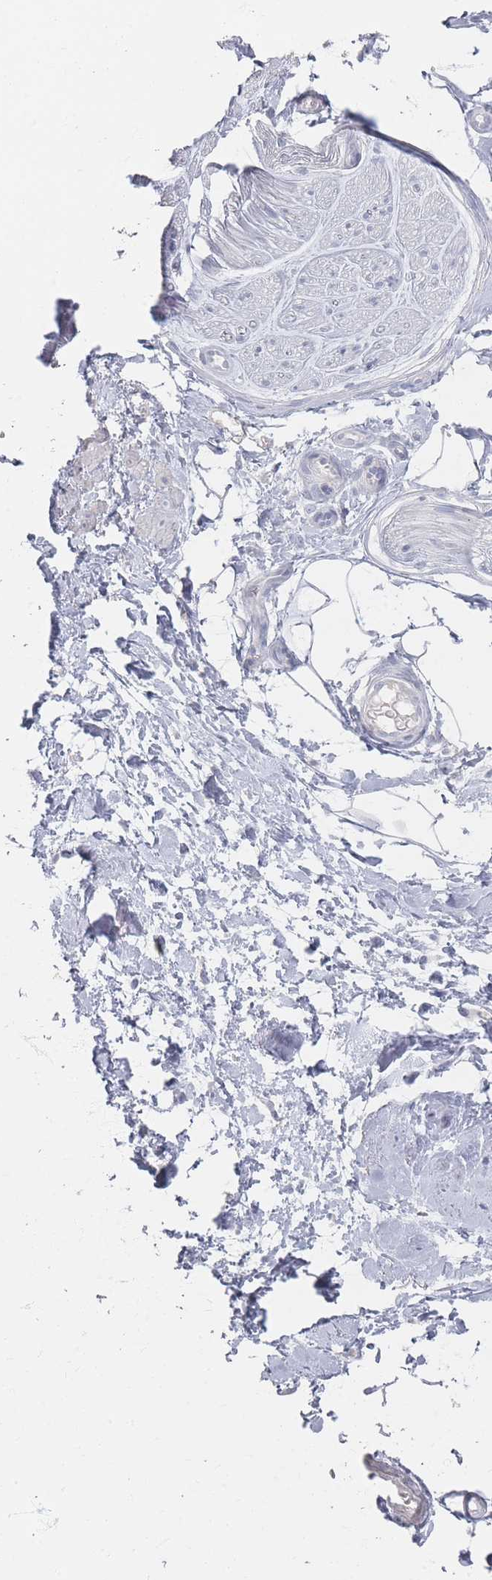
{"staining": {"intensity": "negative", "quantity": "none", "location": "none"}, "tissue": "adipose tissue", "cell_type": "Adipocytes", "image_type": "normal", "snomed": [{"axis": "morphology", "description": "Normal tissue, NOS"}, {"axis": "topography", "description": "Soft tissue"}, {"axis": "topography", "description": "Adipose tissue"}, {"axis": "topography", "description": "Vascular tissue"}, {"axis": "topography", "description": "Peripheral nerve tissue"}], "caption": "DAB immunohistochemical staining of unremarkable adipose tissue reveals no significant expression in adipocytes.", "gene": "CD37", "patient": {"sex": "male", "age": 46}}